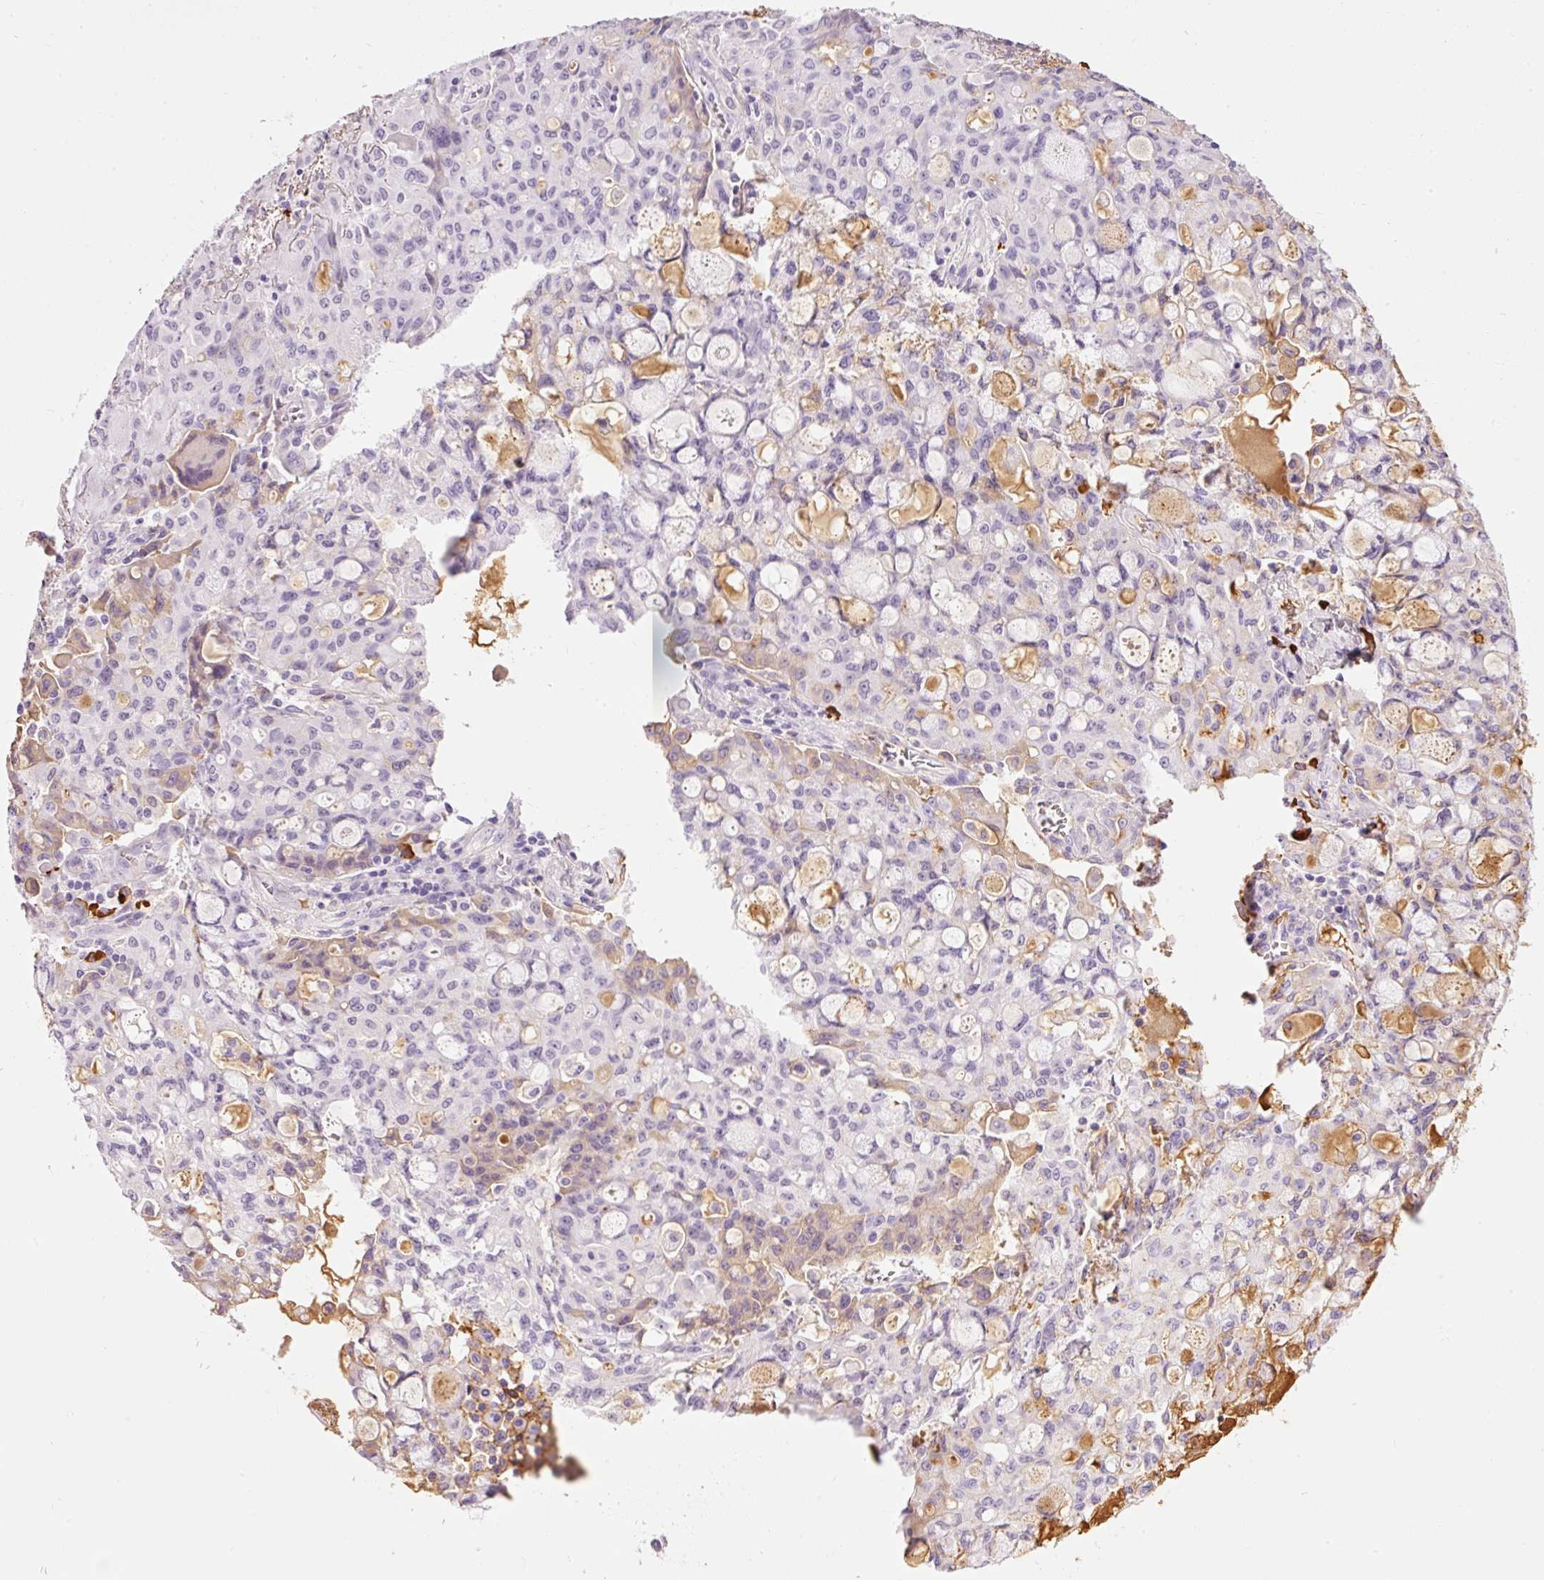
{"staining": {"intensity": "negative", "quantity": "none", "location": "none"}, "tissue": "lung cancer", "cell_type": "Tumor cells", "image_type": "cancer", "snomed": [{"axis": "morphology", "description": "Adenocarcinoma, NOS"}, {"axis": "topography", "description": "Lung"}], "caption": "Immunohistochemical staining of adenocarcinoma (lung) exhibits no significant staining in tumor cells.", "gene": "PRPF38B", "patient": {"sex": "female", "age": 44}}